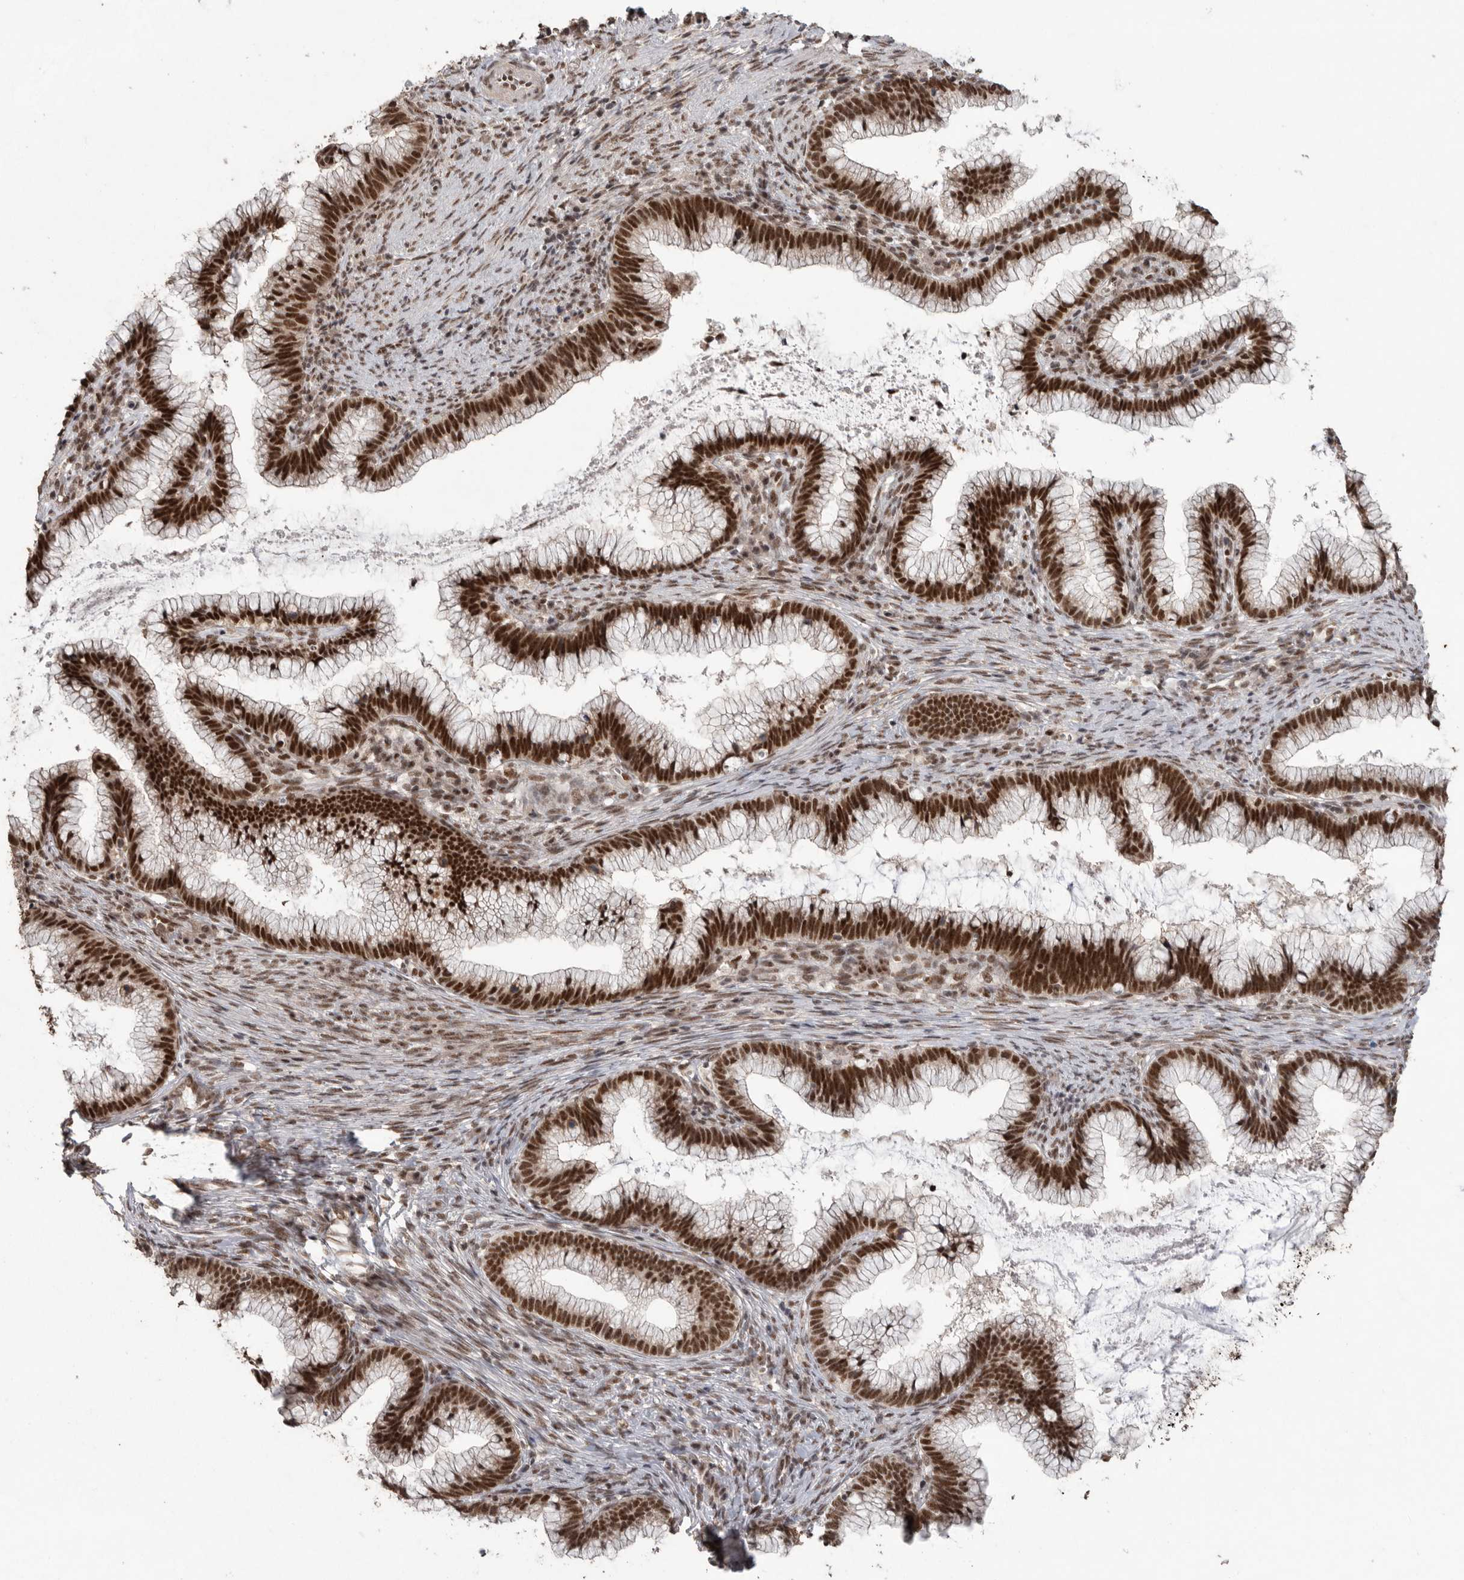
{"staining": {"intensity": "strong", "quantity": ">75%", "location": "nuclear"}, "tissue": "cervical cancer", "cell_type": "Tumor cells", "image_type": "cancer", "snomed": [{"axis": "morphology", "description": "Adenocarcinoma, NOS"}, {"axis": "topography", "description": "Cervix"}], "caption": "An image of adenocarcinoma (cervical) stained for a protein exhibits strong nuclear brown staining in tumor cells.", "gene": "PPP1R10", "patient": {"sex": "female", "age": 36}}